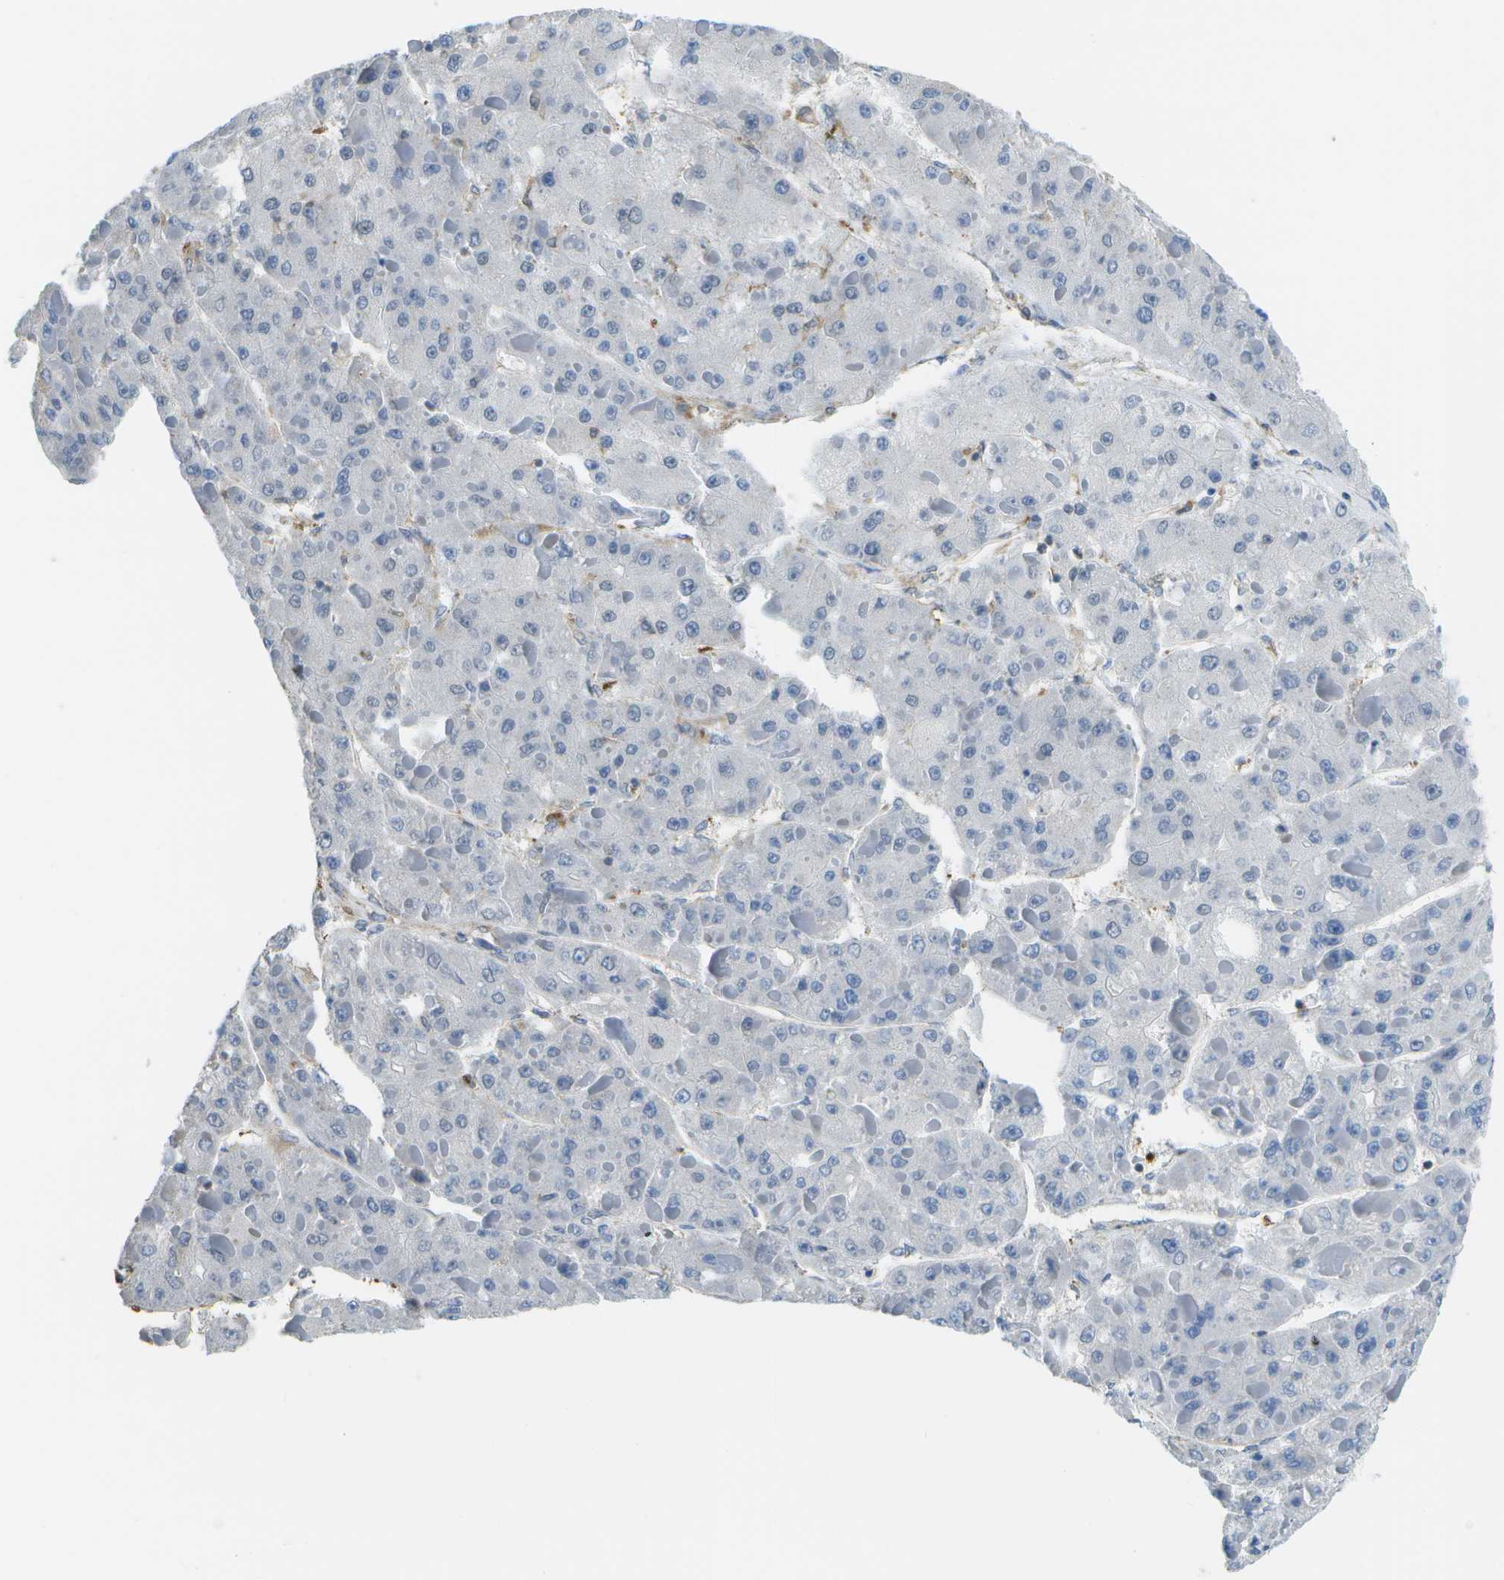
{"staining": {"intensity": "negative", "quantity": "none", "location": "none"}, "tissue": "liver cancer", "cell_type": "Tumor cells", "image_type": "cancer", "snomed": [{"axis": "morphology", "description": "Carcinoma, Hepatocellular, NOS"}, {"axis": "topography", "description": "Liver"}], "caption": "Liver hepatocellular carcinoma stained for a protein using immunohistochemistry (IHC) reveals no expression tumor cells.", "gene": "RCSD1", "patient": {"sex": "female", "age": 73}}